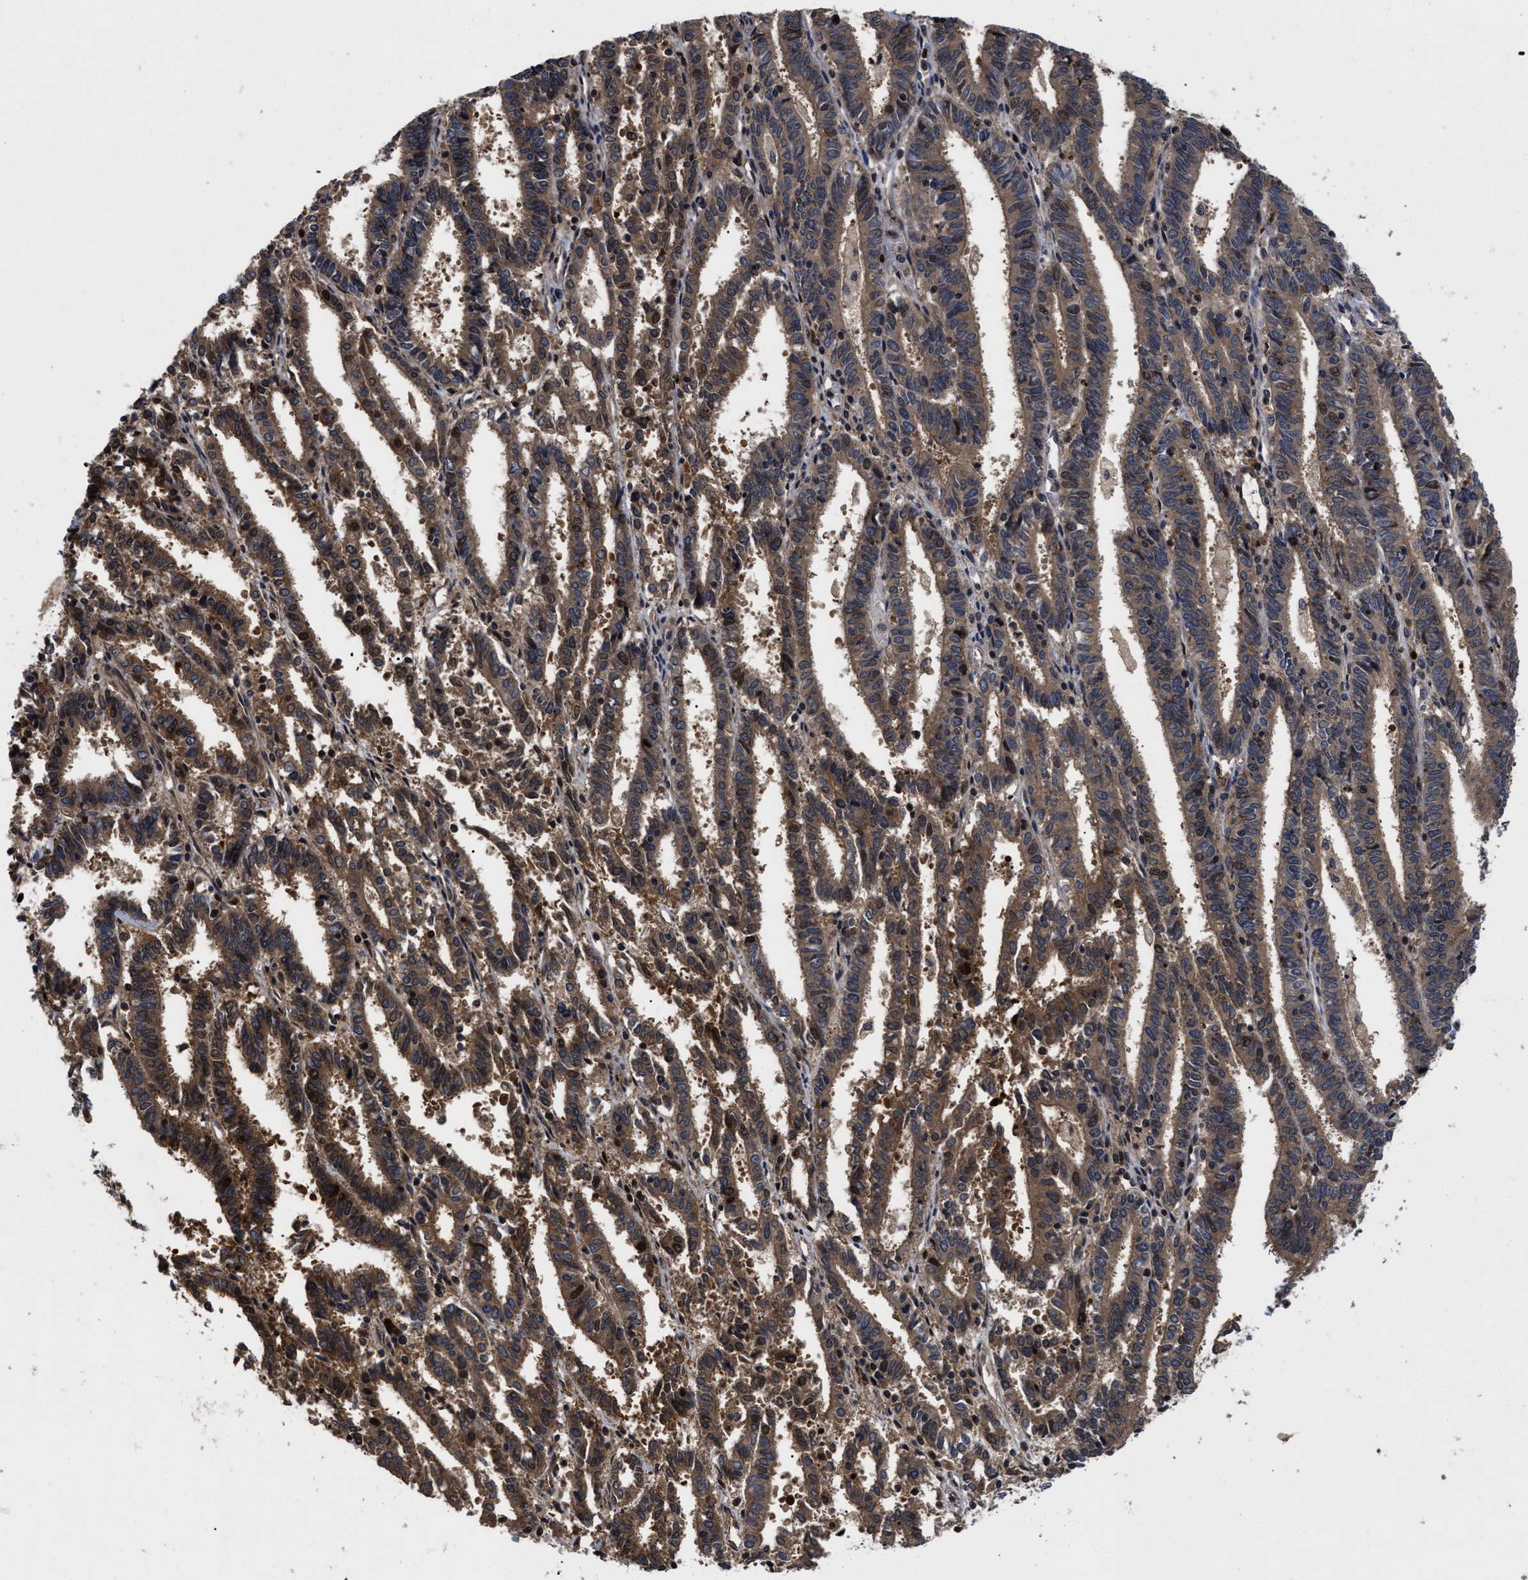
{"staining": {"intensity": "moderate", "quantity": ">75%", "location": "cytoplasmic/membranous,nuclear"}, "tissue": "endometrial cancer", "cell_type": "Tumor cells", "image_type": "cancer", "snomed": [{"axis": "morphology", "description": "Adenocarcinoma, NOS"}, {"axis": "topography", "description": "Uterus"}], "caption": "Endometrial adenocarcinoma stained for a protein (brown) shows moderate cytoplasmic/membranous and nuclear positive staining in about >75% of tumor cells.", "gene": "FAM200A", "patient": {"sex": "female", "age": 83}}